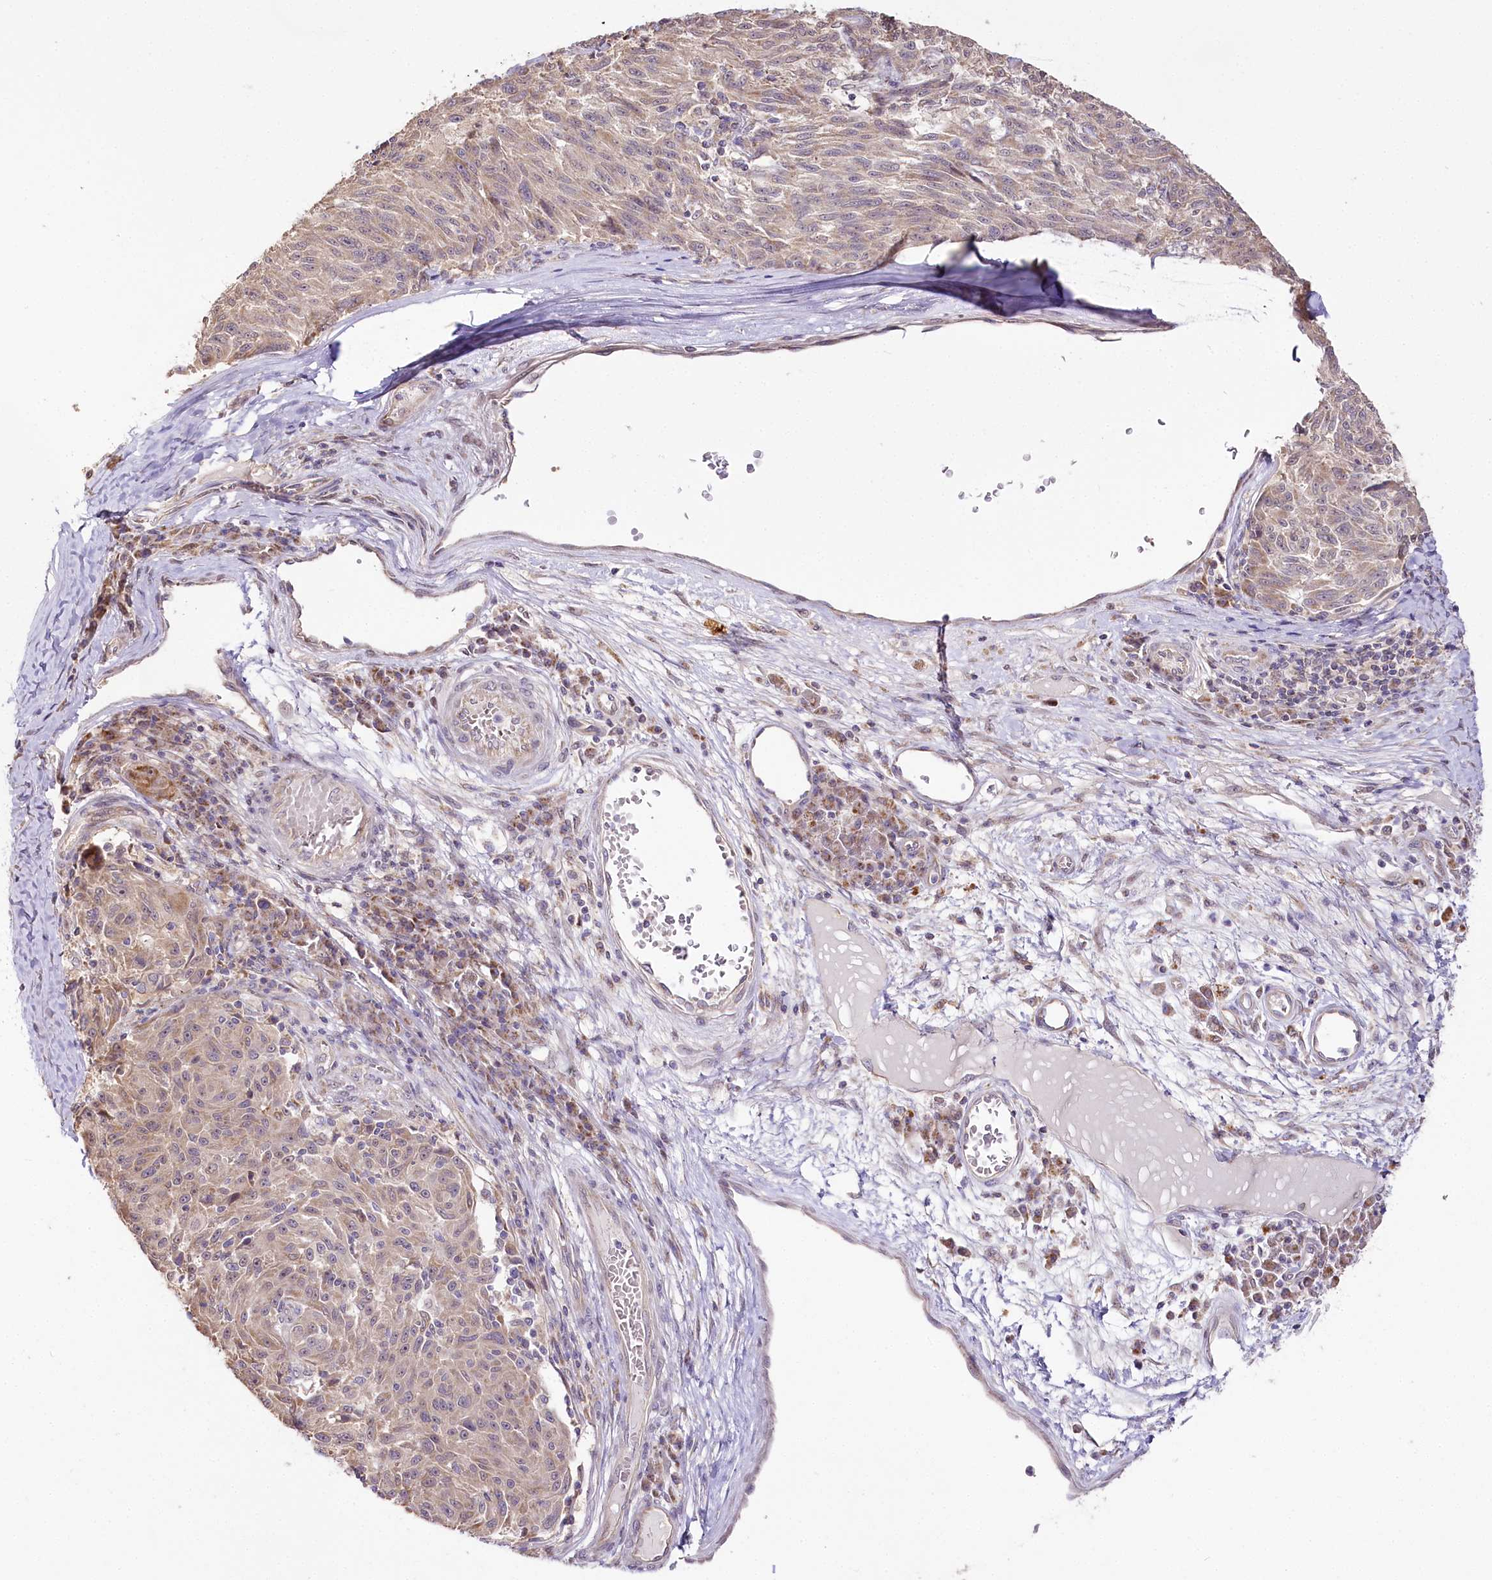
{"staining": {"intensity": "moderate", "quantity": "25%-75%", "location": "cytoplasmic/membranous"}, "tissue": "melanoma", "cell_type": "Tumor cells", "image_type": "cancer", "snomed": [{"axis": "morphology", "description": "Malignant melanoma, NOS"}, {"axis": "topography", "description": "Skin"}], "caption": "Melanoma tissue demonstrates moderate cytoplasmic/membranous positivity in approximately 25%-75% of tumor cells The protein of interest is stained brown, and the nuclei are stained in blue (DAB IHC with brightfield microscopy, high magnification).", "gene": "ZNF226", "patient": {"sex": "male", "age": 53}}